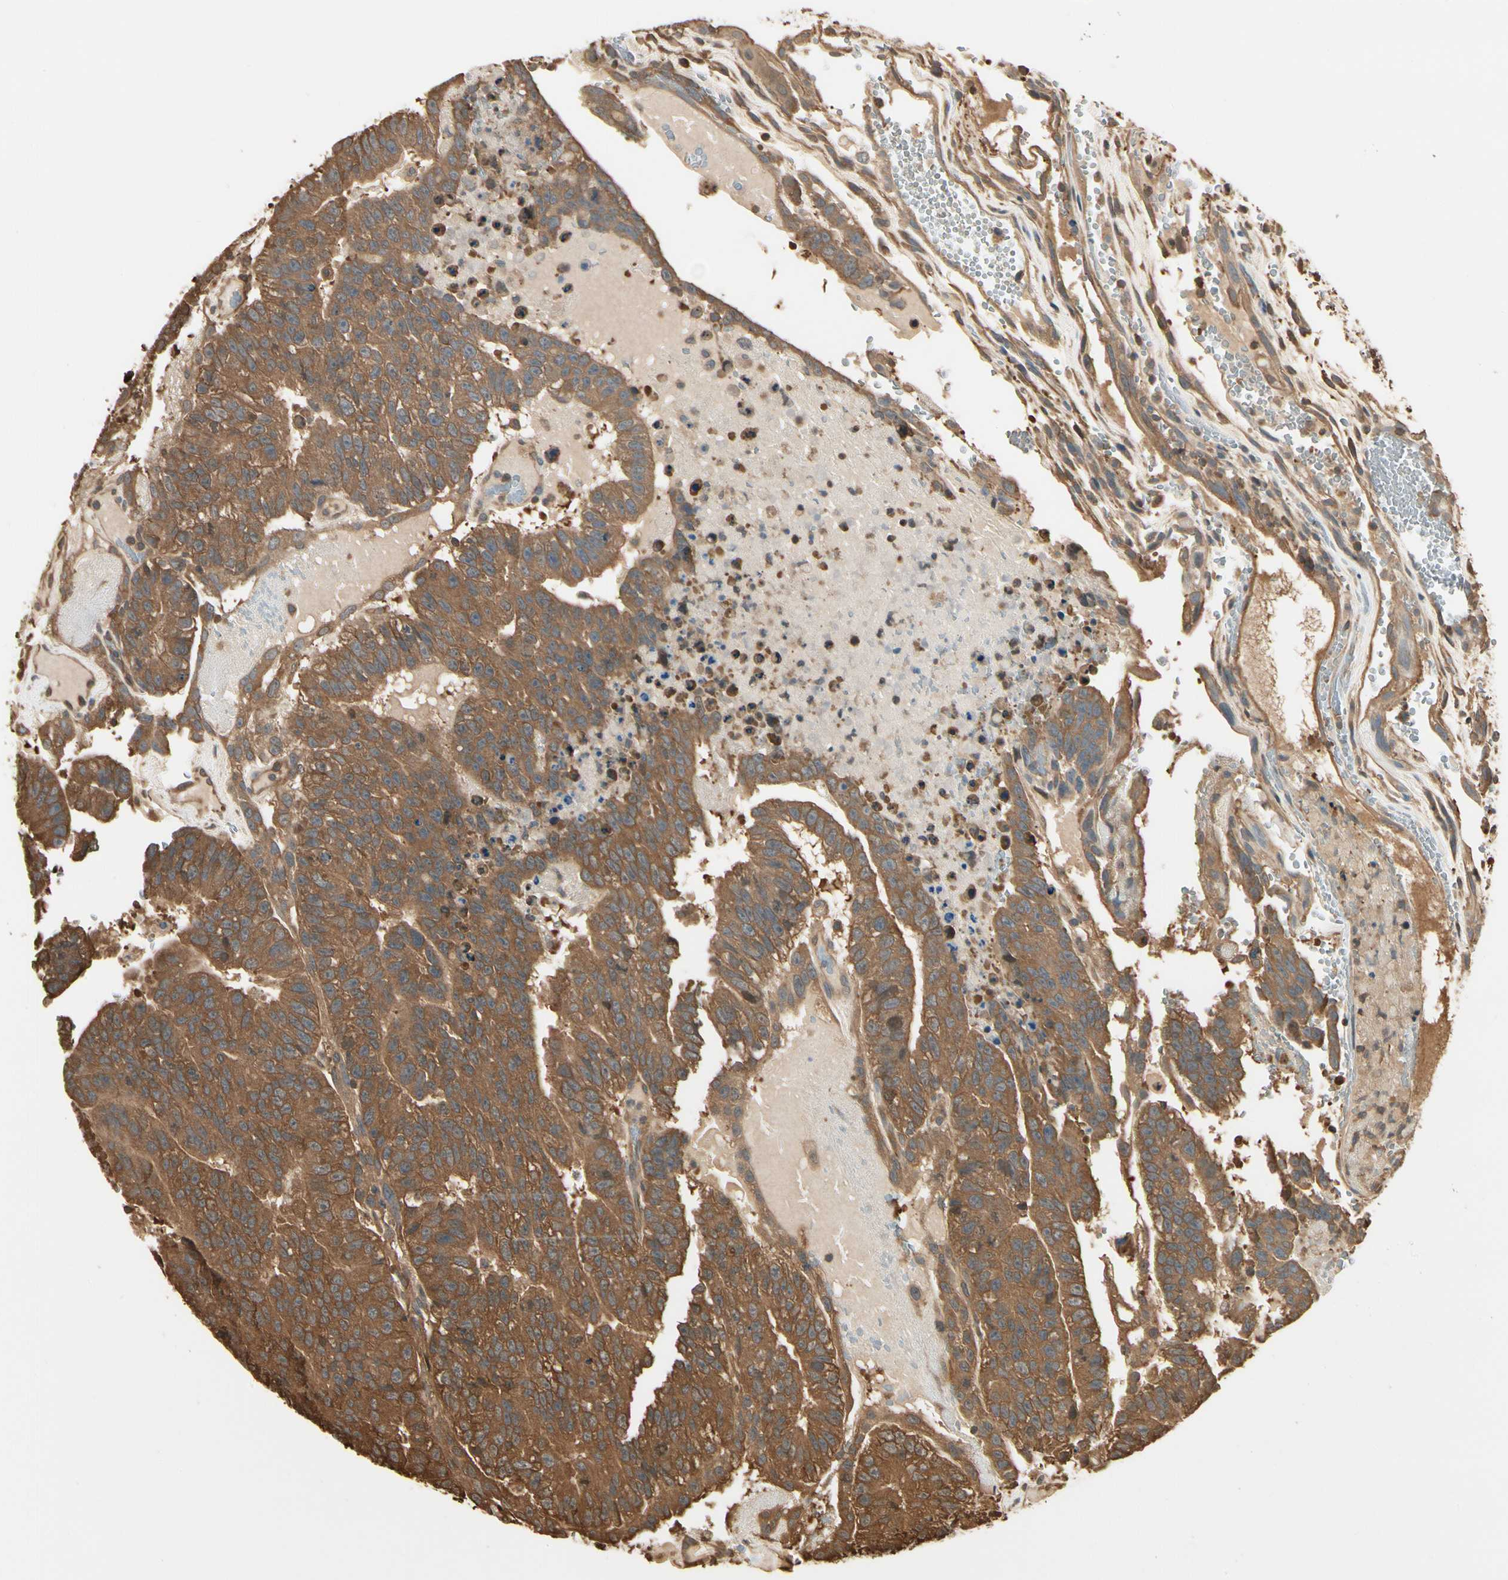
{"staining": {"intensity": "strong", "quantity": ">75%", "location": "cytoplasmic/membranous"}, "tissue": "testis cancer", "cell_type": "Tumor cells", "image_type": "cancer", "snomed": [{"axis": "morphology", "description": "Seminoma, NOS"}, {"axis": "morphology", "description": "Carcinoma, Embryonal, NOS"}, {"axis": "topography", "description": "Testis"}], "caption": "This is an image of IHC staining of testis embryonal carcinoma, which shows strong staining in the cytoplasmic/membranous of tumor cells.", "gene": "YWHAE", "patient": {"sex": "male", "age": 52}}